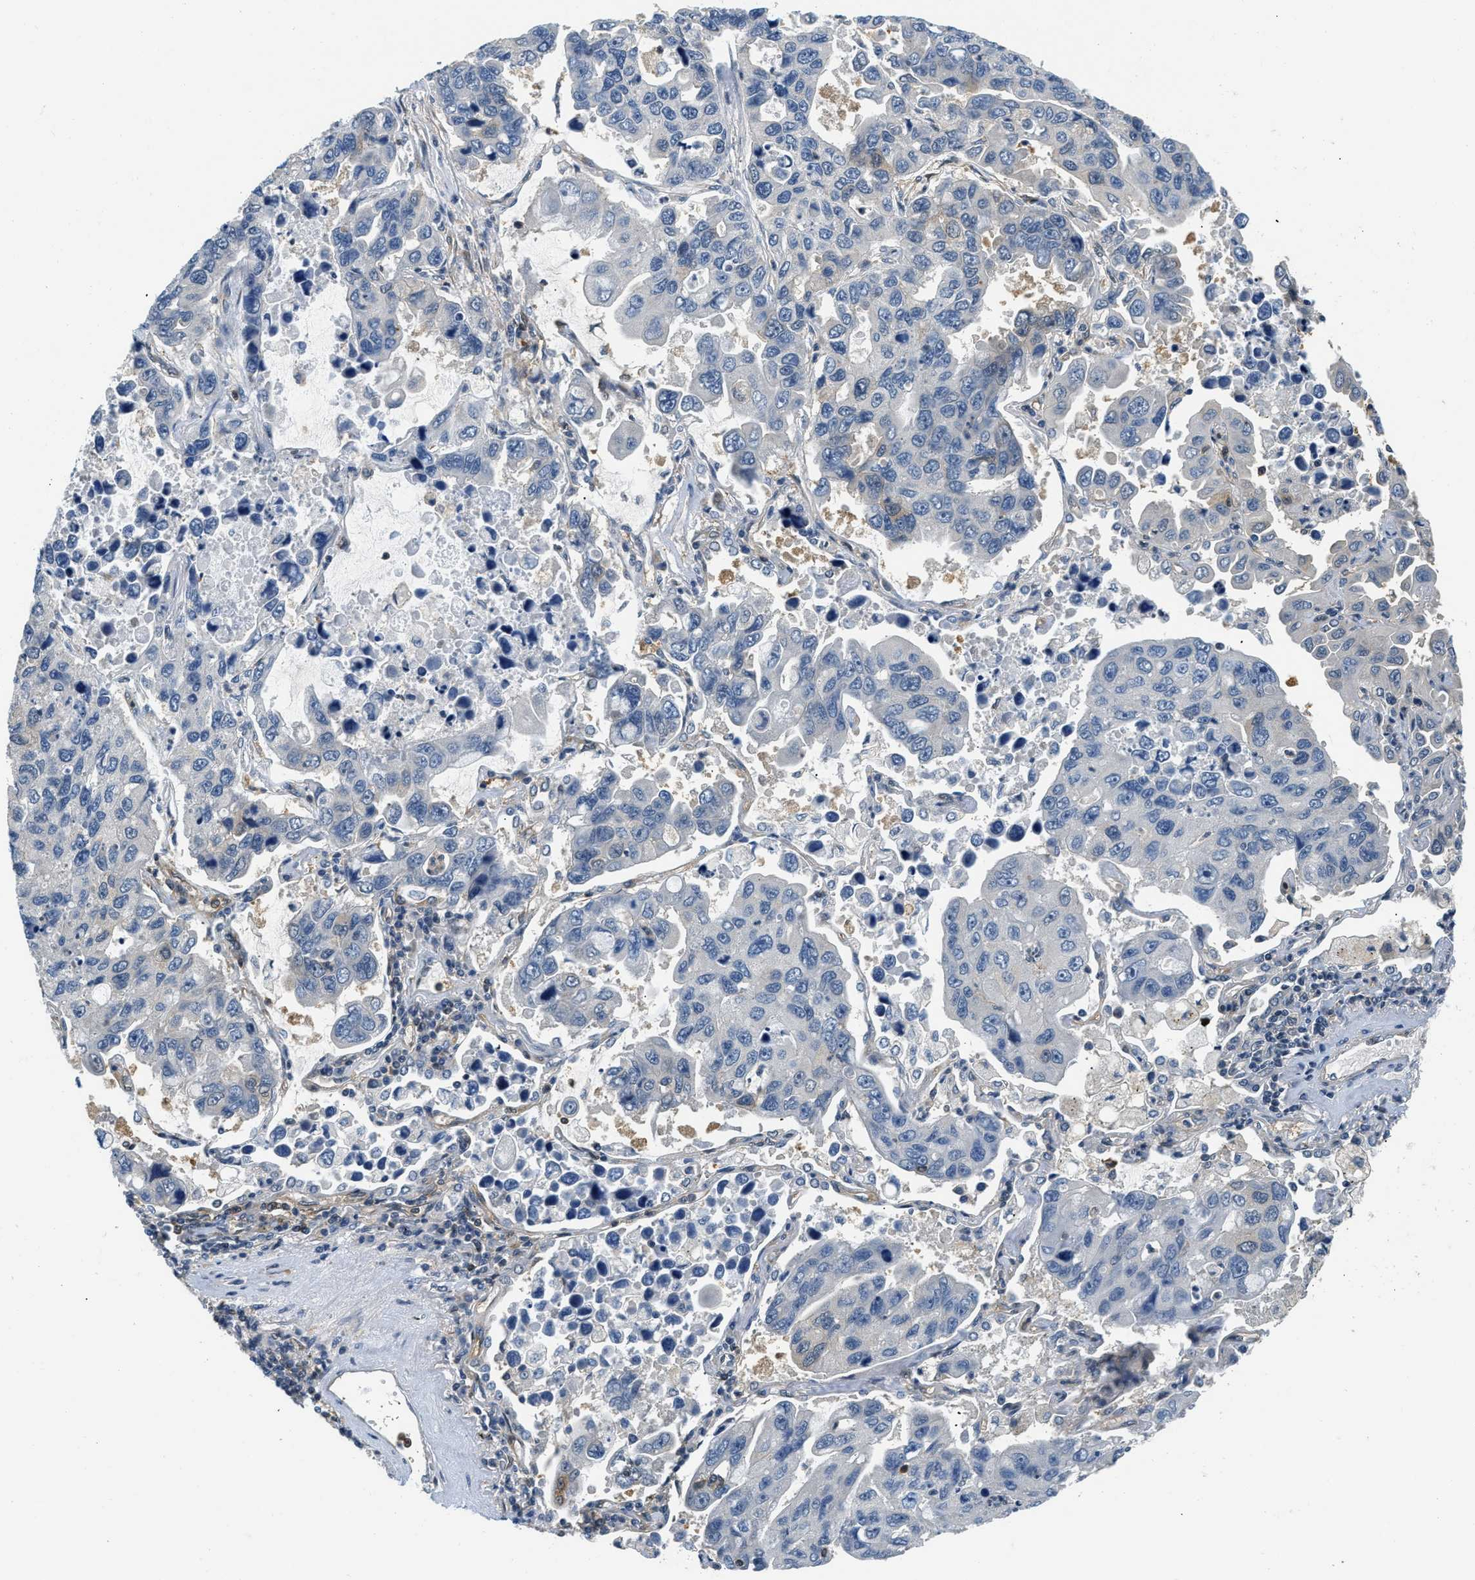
{"staining": {"intensity": "negative", "quantity": "none", "location": "none"}, "tissue": "lung cancer", "cell_type": "Tumor cells", "image_type": "cancer", "snomed": [{"axis": "morphology", "description": "Adenocarcinoma, NOS"}, {"axis": "topography", "description": "Lung"}], "caption": "There is no significant positivity in tumor cells of lung cancer (adenocarcinoma).", "gene": "EIF4EBP2", "patient": {"sex": "male", "age": 64}}